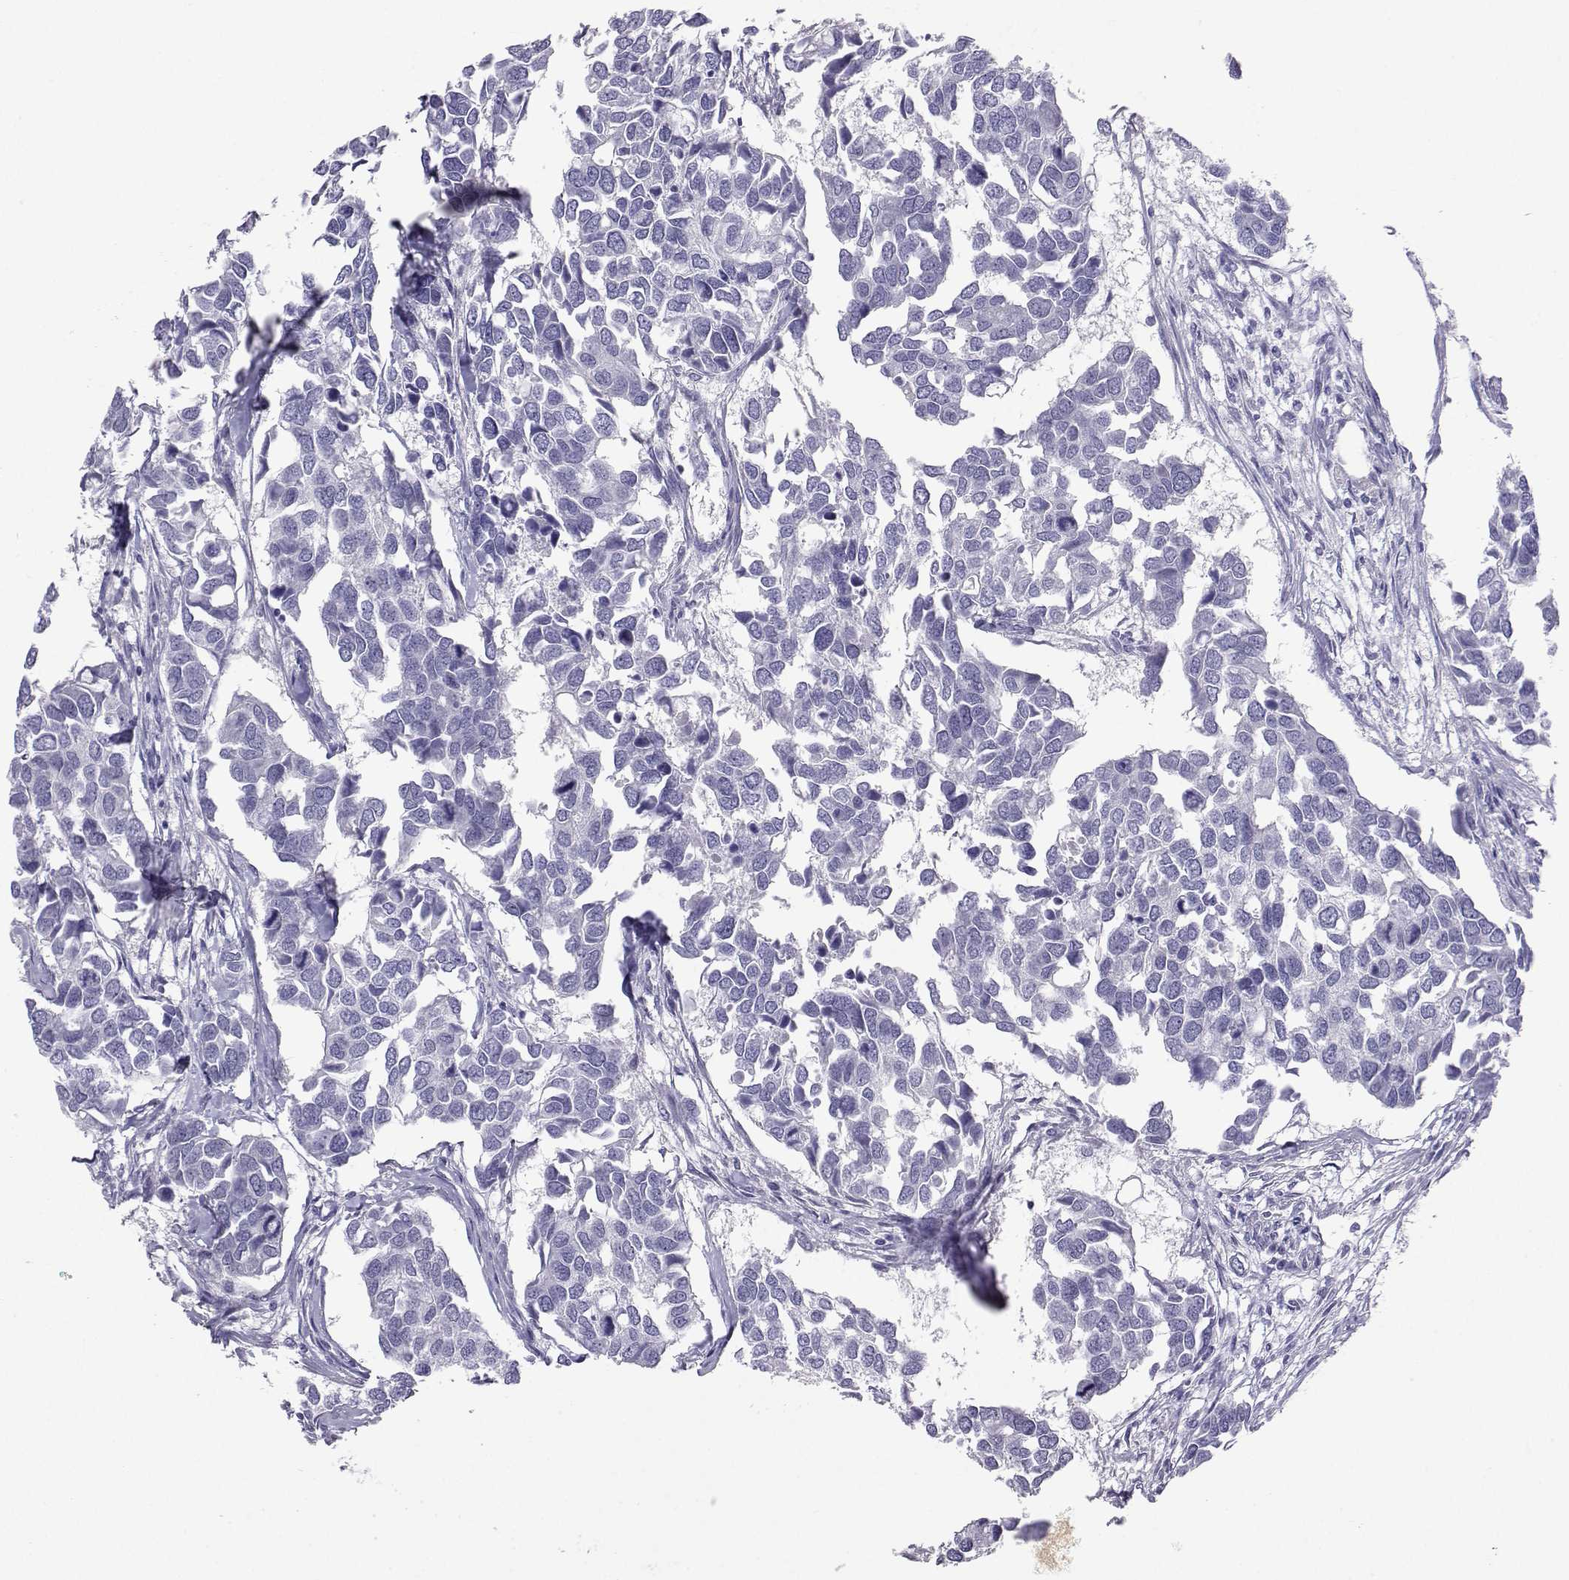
{"staining": {"intensity": "negative", "quantity": "none", "location": "none"}, "tissue": "breast cancer", "cell_type": "Tumor cells", "image_type": "cancer", "snomed": [{"axis": "morphology", "description": "Duct carcinoma"}, {"axis": "topography", "description": "Breast"}], "caption": "Immunohistochemistry (IHC) of human breast cancer (infiltrating ductal carcinoma) reveals no positivity in tumor cells. The staining was performed using DAB (3,3'-diaminobenzidine) to visualize the protein expression in brown, while the nuclei were stained in blue with hematoxylin (Magnification: 20x).", "gene": "PLIN4", "patient": {"sex": "female", "age": 83}}